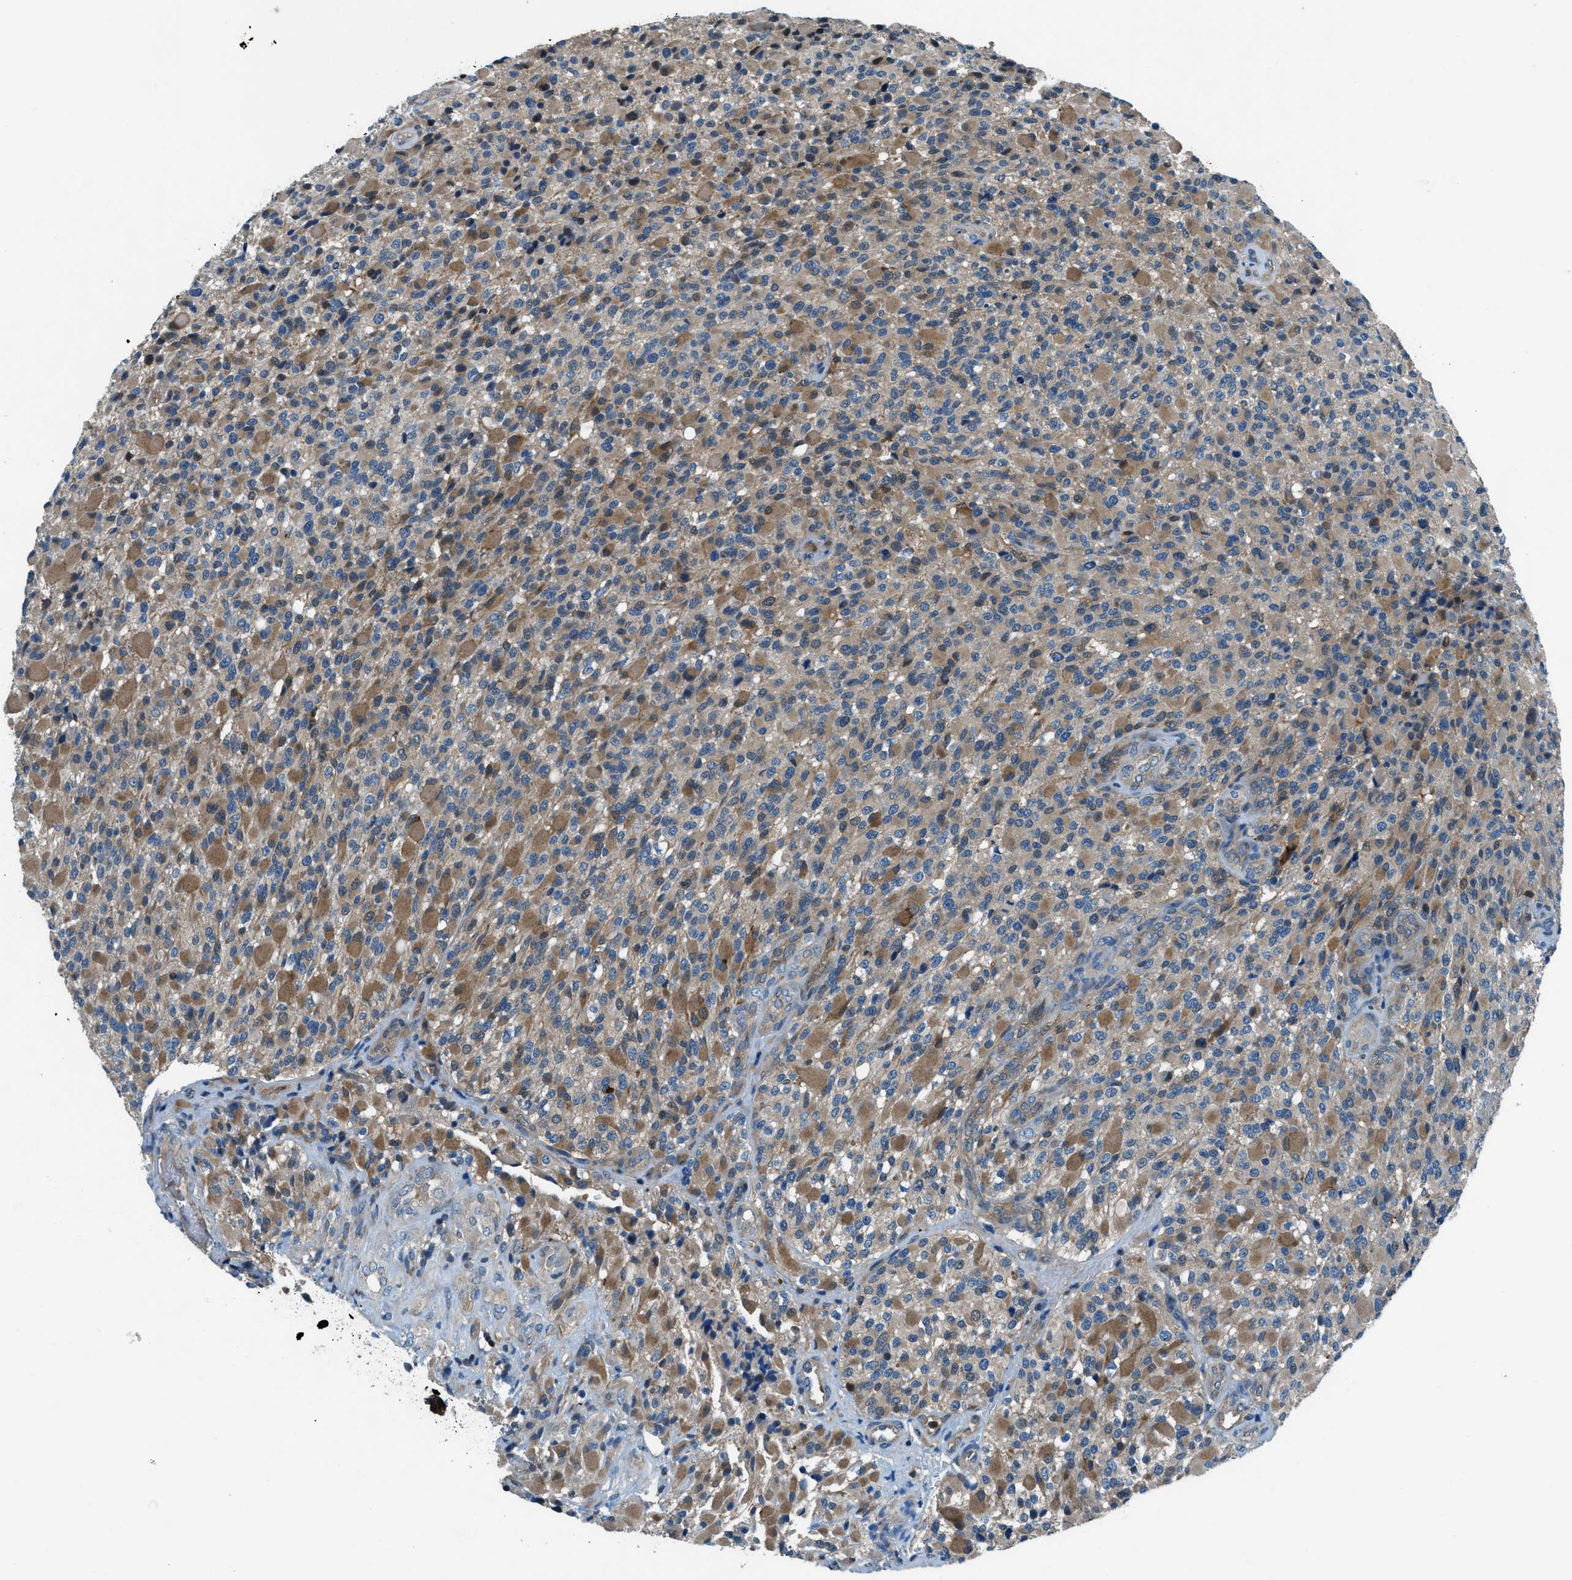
{"staining": {"intensity": "moderate", "quantity": "25%-75%", "location": "cytoplasmic/membranous"}, "tissue": "glioma", "cell_type": "Tumor cells", "image_type": "cancer", "snomed": [{"axis": "morphology", "description": "Glioma, malignant, High grade"}, {"axis": "topography", "description": "Brain"}], "caption": "A medium amount of moderate cytoplasmic/membranous expression is appreciated in approximately 25%-75% of tumor cells in malignant glioma (high-grade) tissue.", "gene": "HEBP2", "patient": {"sex": "male", "age": 71}}